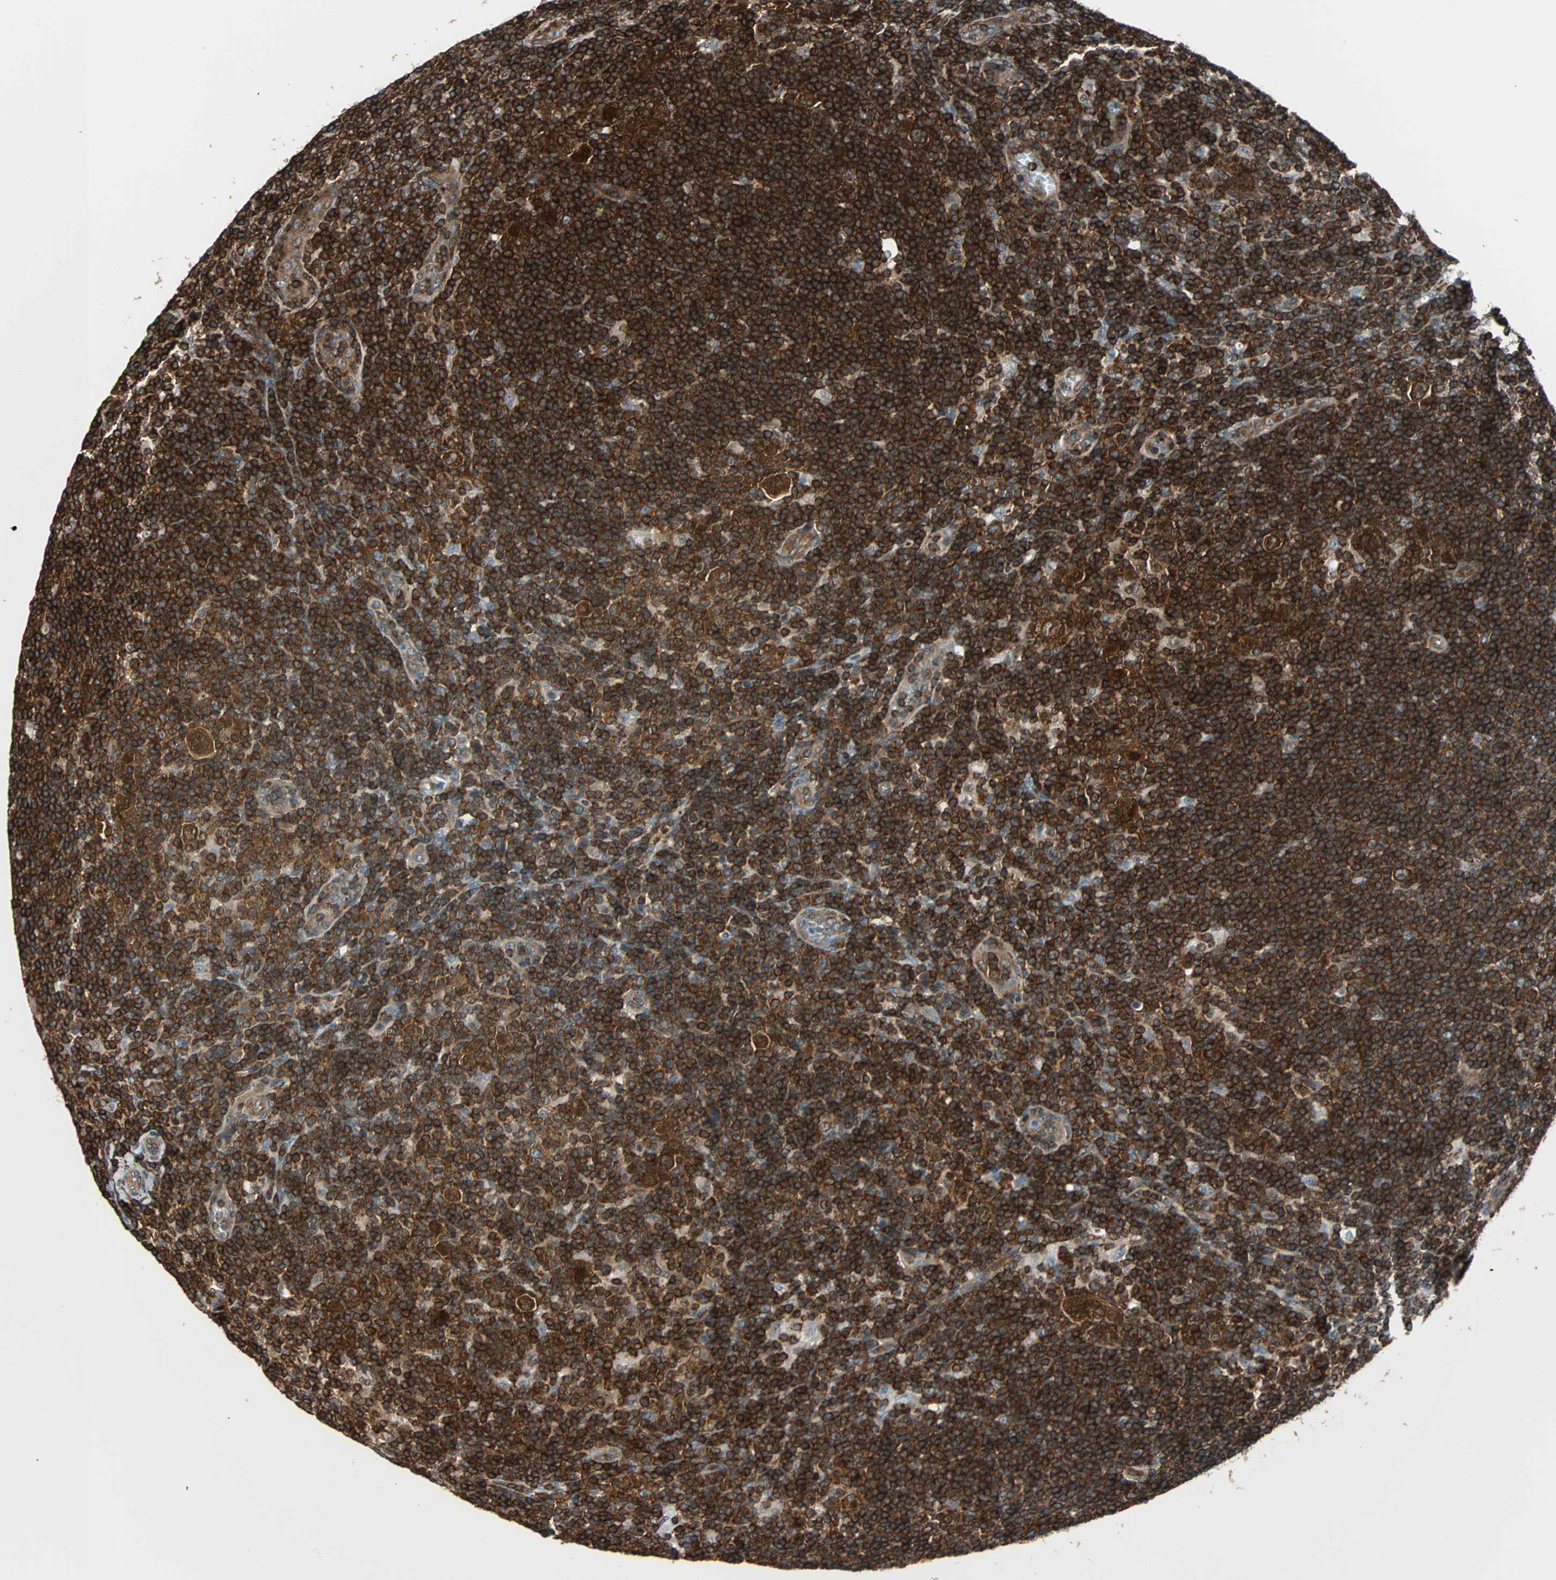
{"staining": {"intensity": "strong", "quantity": ">75%", "location": "cytoplasmic/membranous"}, "tissue": "lymphoma", "cell_type": "Tumor cells", "image_type": "cancer", "snomed": [{"axis": "morphology", "description": "Hodgkin's disease, NOS"}, {"axis": "topography", "description": "Lymph node"}], "caption": "This histopathology image exhibits immunohistochemistry (IHC) staining of human lymphoma, with high strong cytoplasmic/membranous staining in about >75% of tumor cells.", "gene": "RELA", "patient": {"sex": "female", "age": 57}}